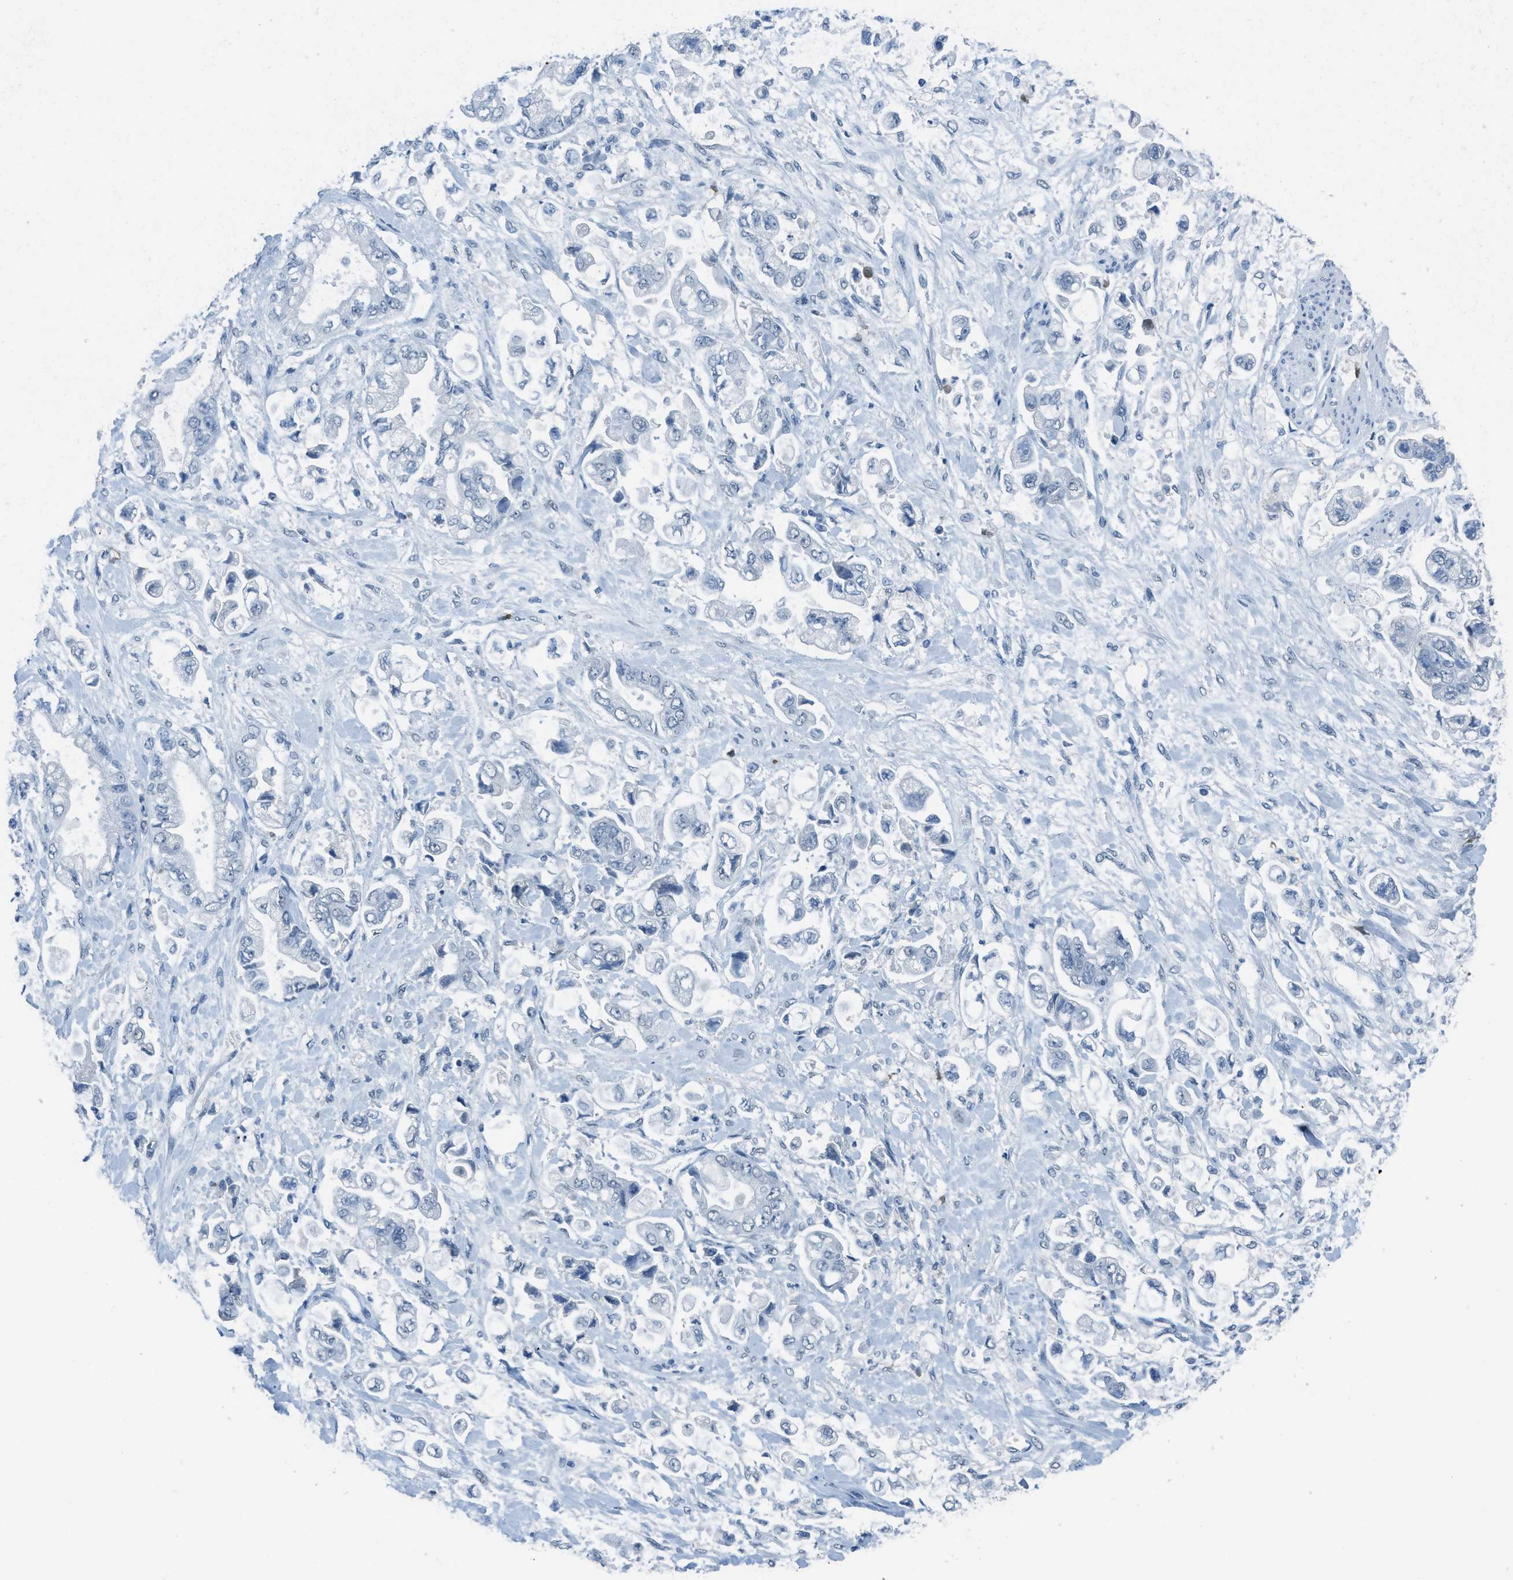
{"staining": {"intensity": "negative", "quantity": "none", "location": "none"}, "tissue": "stomach cancer", "cell_type": "Tumor cells", "image_type": "cancer", "snomed": [{"axis": "morphology", "description": "Normal tissue, NOS"}, {"axis": "morphology", "description": "Adenocarcinoma, NOS"}, {"axis": "topography", "description": "Stomach"}], "caption": "Tumor cells show no significant staining in stomach cancer. (DAB (3,3'-diaminobenzidine) immunohistochemistry with hematoxylin counter stain).", "gene": "TTC13", "patient": {"sex": "male", "age": 62}}